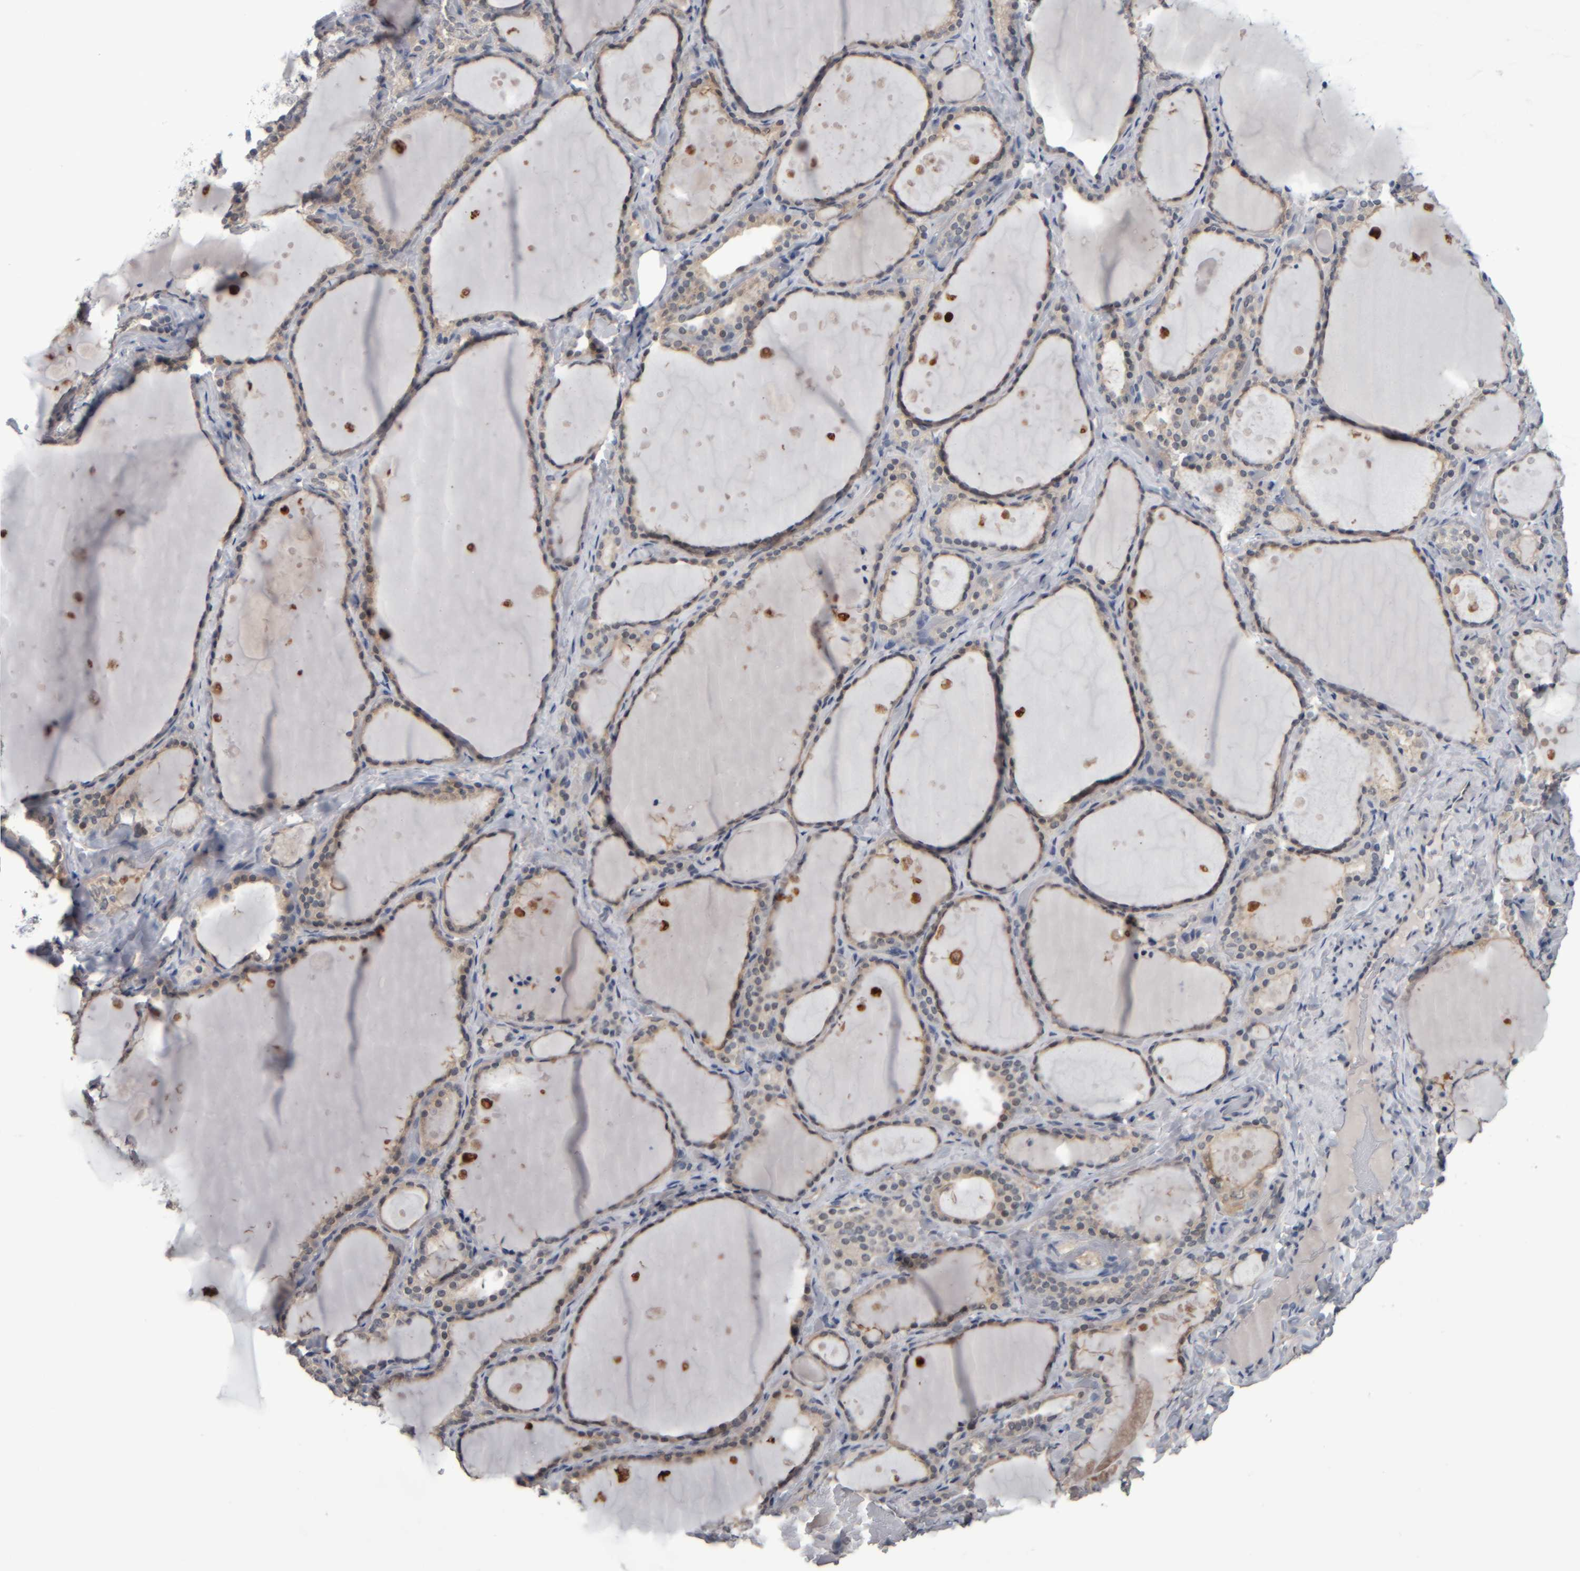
{"staining": {"intensity": "weak", "quantity": "25%-75%", "location": "cytoplasmic/membranous"}, "tissue": "thyroid gland", "cell_type": "Glandular cells", "image_type": "normal", "snomed": [{"axis": "morphology", "description": "Normal tissue, NOS"}, {"axis": "topography", "description": "Thyroid gland"}], "caption": "An image of thyroid gland stained for a protein shows weak cytoplasmic/membranous brown staining in glandular cells. (IHC, brightfield microscopy, high magnification).", "gene": "COL14A1", "patient": {"sex": "female", "age": 44}}